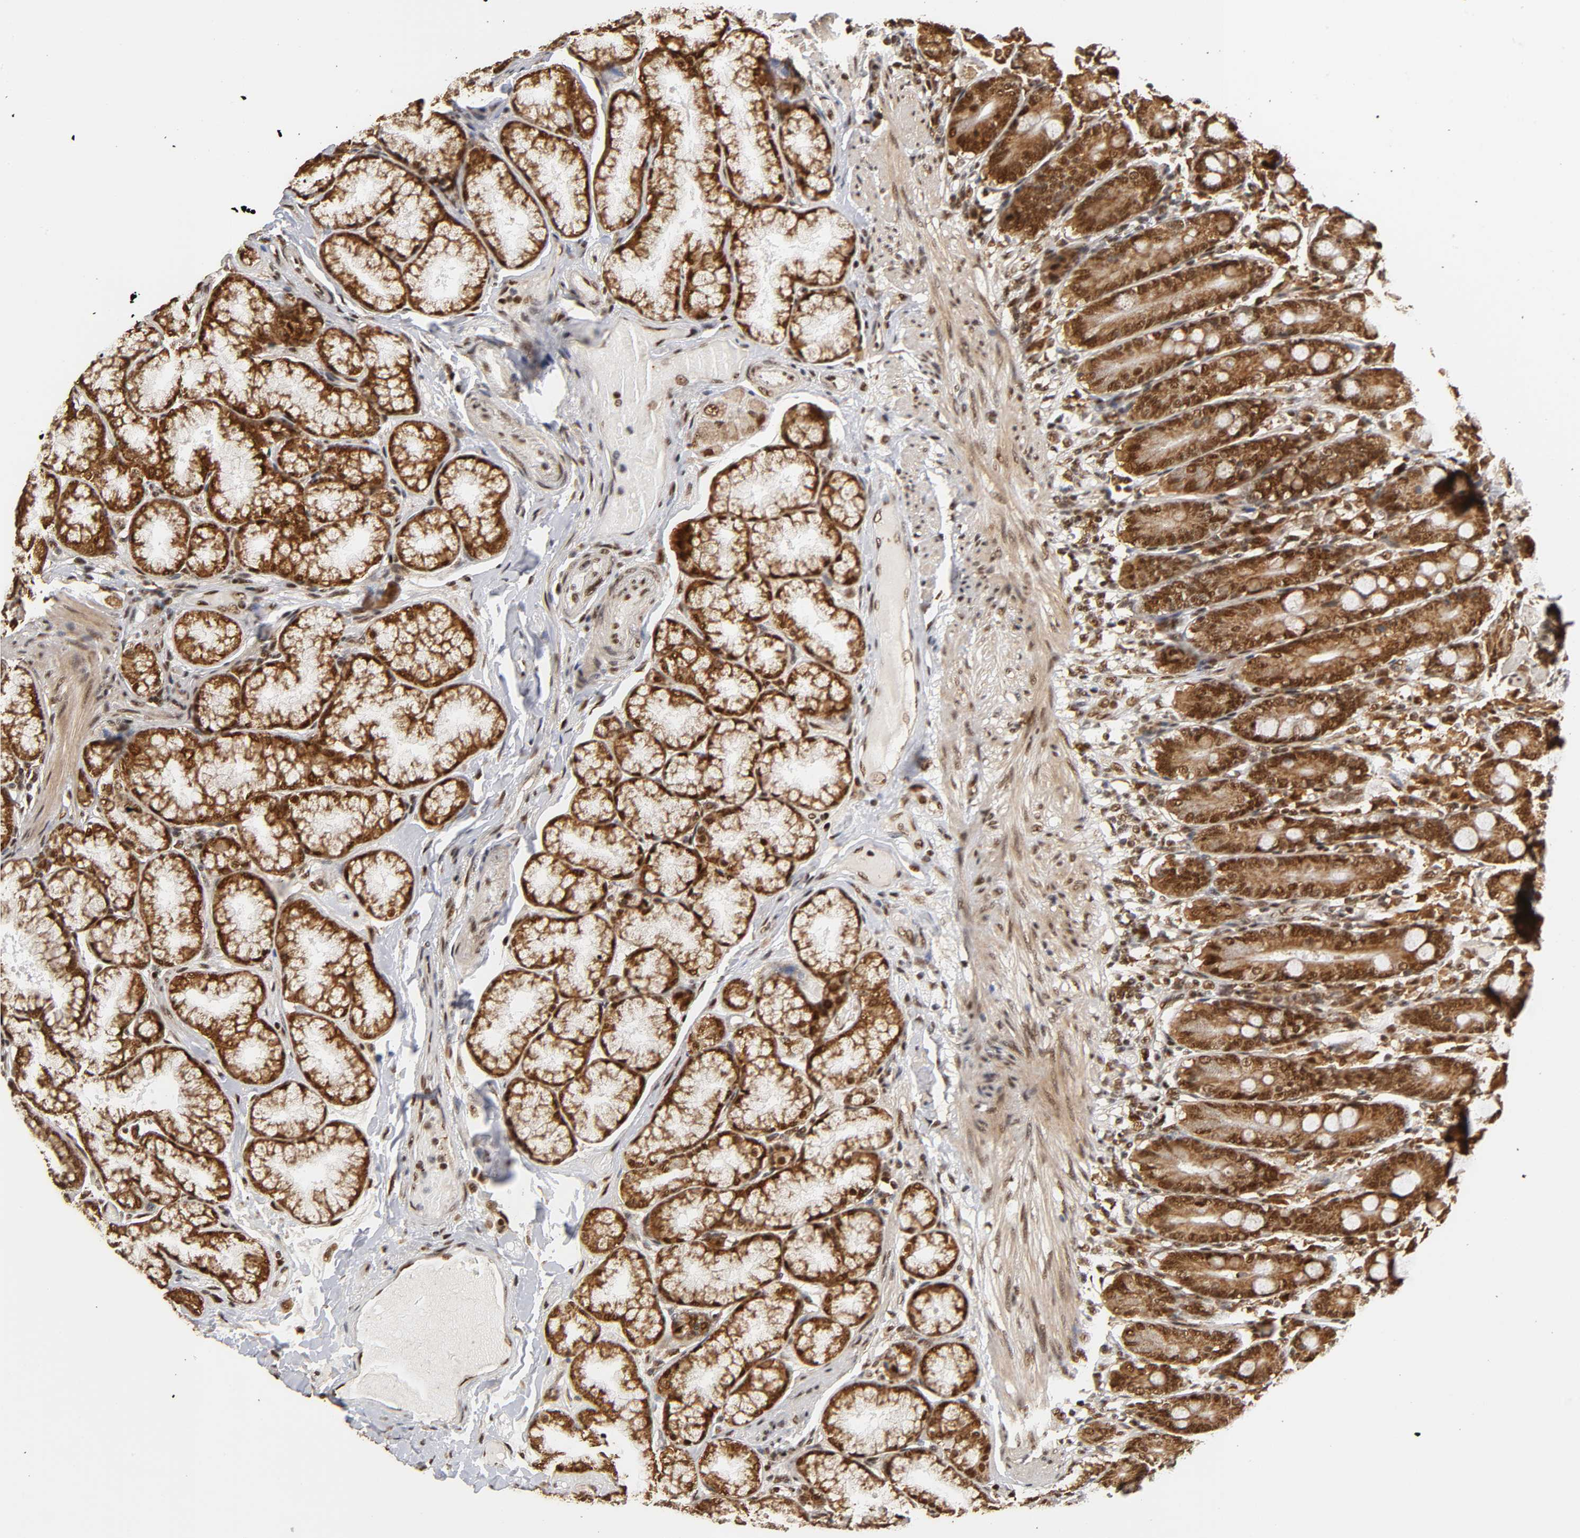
{"staining": {"intensity": "strong", "quantity": ">75%", "location": "cytoplasmic/membranous,nuclear"}, "tissue": "duodenum", "cell_type": "Glandular cells", "image_type": "normal", "snomed": [{"axis": "morphology", "description": "Normal tissue, NOS"}, {"axis": "topography", "description": "Duodenum"}], "caption": "Duodenum was stained to show a protein in brown. There is high levels of strong cytoplasmic/membranous,nuclear staining in approximately >75% of glandular cells. The staining was performed using DAB (3,3'-diaminobenzidine), with brown indicating positive protein expression. Nuclei are stained blue with hematoxylin.", "gene": "RNF122", "patient": {"sex": "female", "age": 64}}